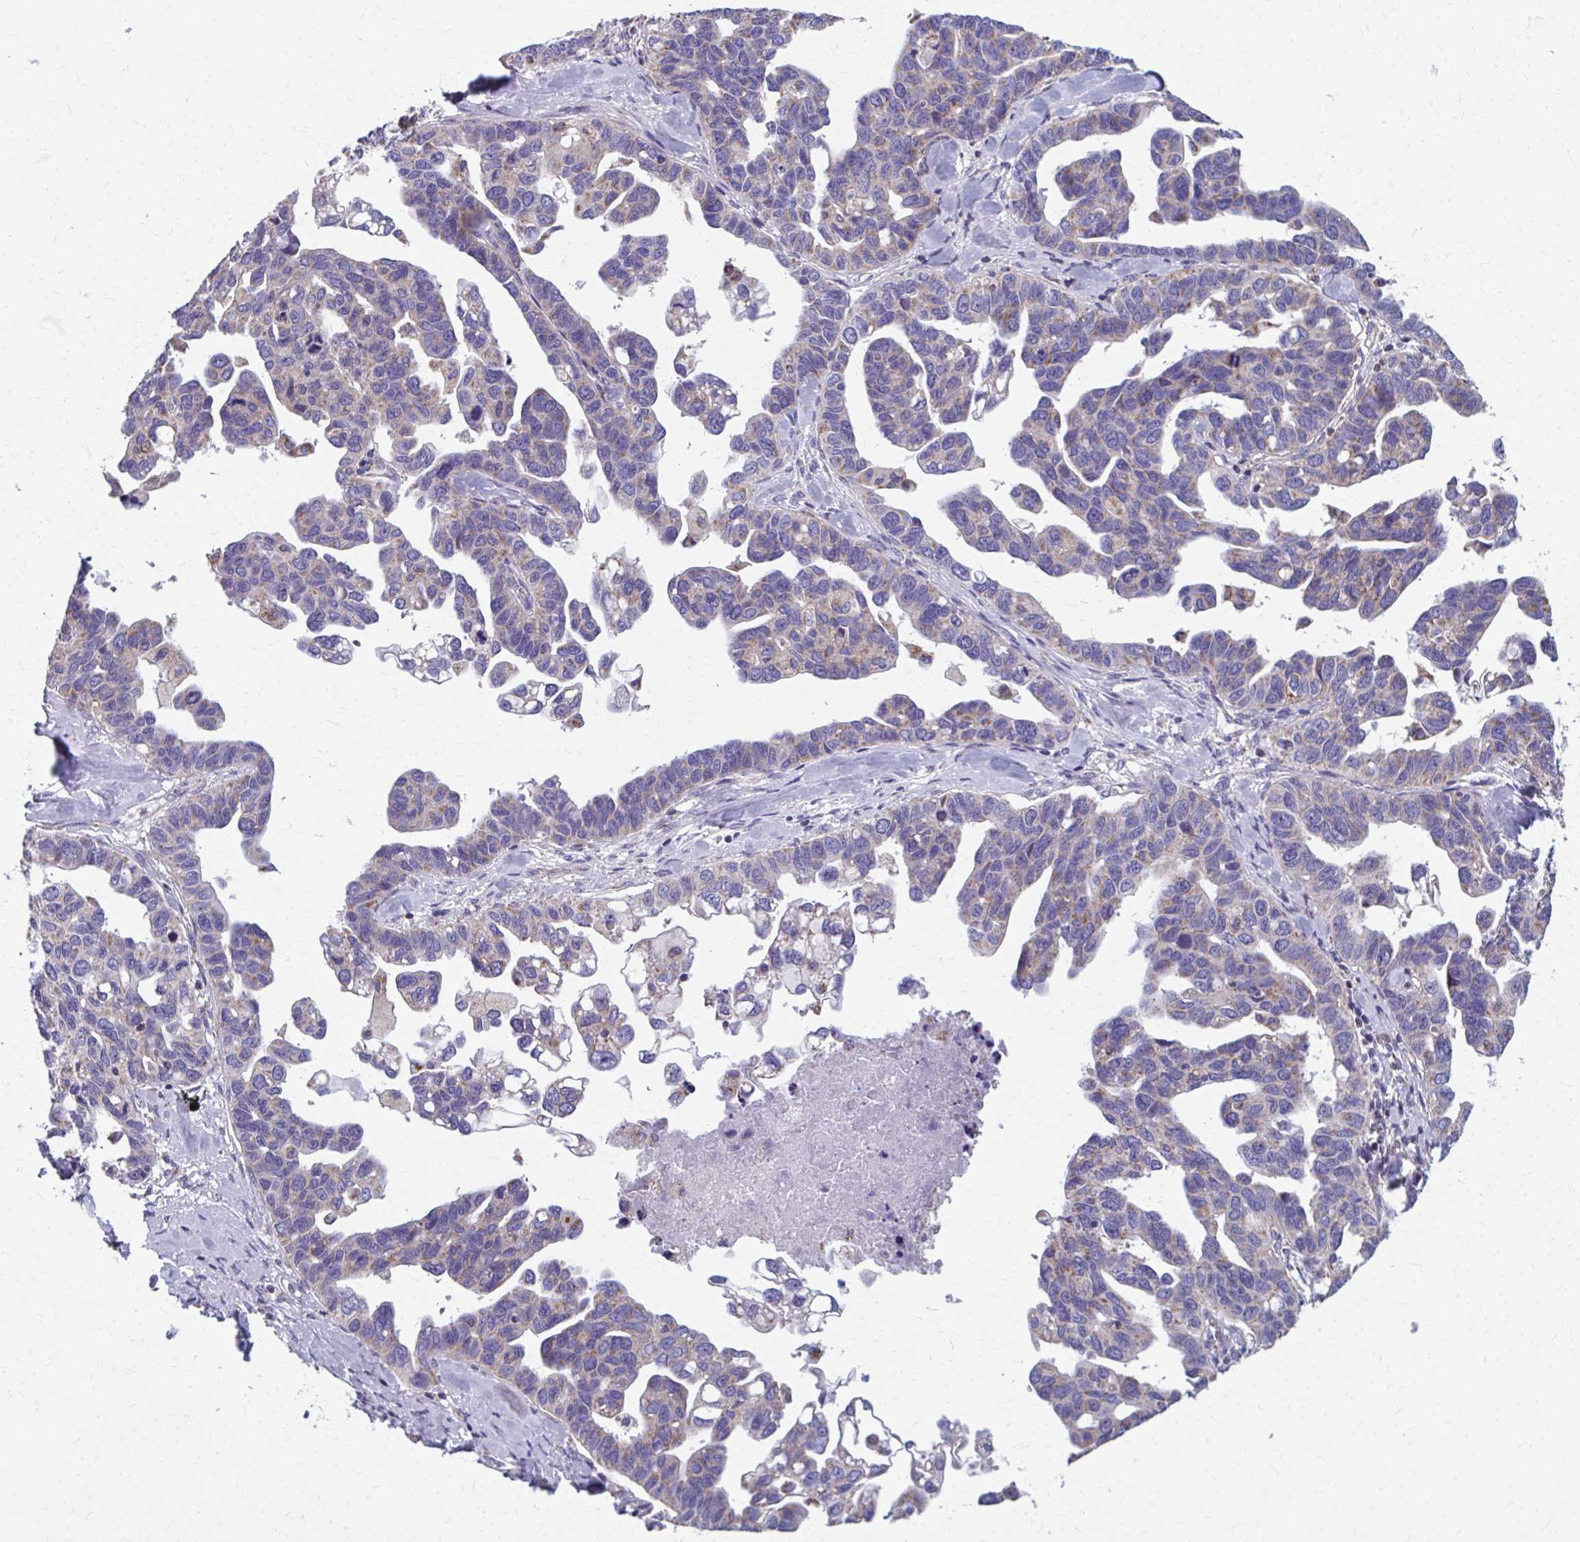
{"staining": {"intensity": "weak", "quantity": "25%-75%", "location": "cytoplasmic/membranous"}, "tissue": "ovarian cancer", "cell_type": "Tumor cells", "image_type": "cancer", "snomed": [{"axis": "morphology", "description": "Cystadenocarcinoma, serous, NOS"}, {"axis": "topography", "description": "Ovary"}], "caption": "Tumor cells show low levels of weak cytoplasmic/membranous staining in about 25%-75% of cells in human ovarian cancer.", "gene": "RCC1L", "patient": {"sex": "female", "age": 69}}